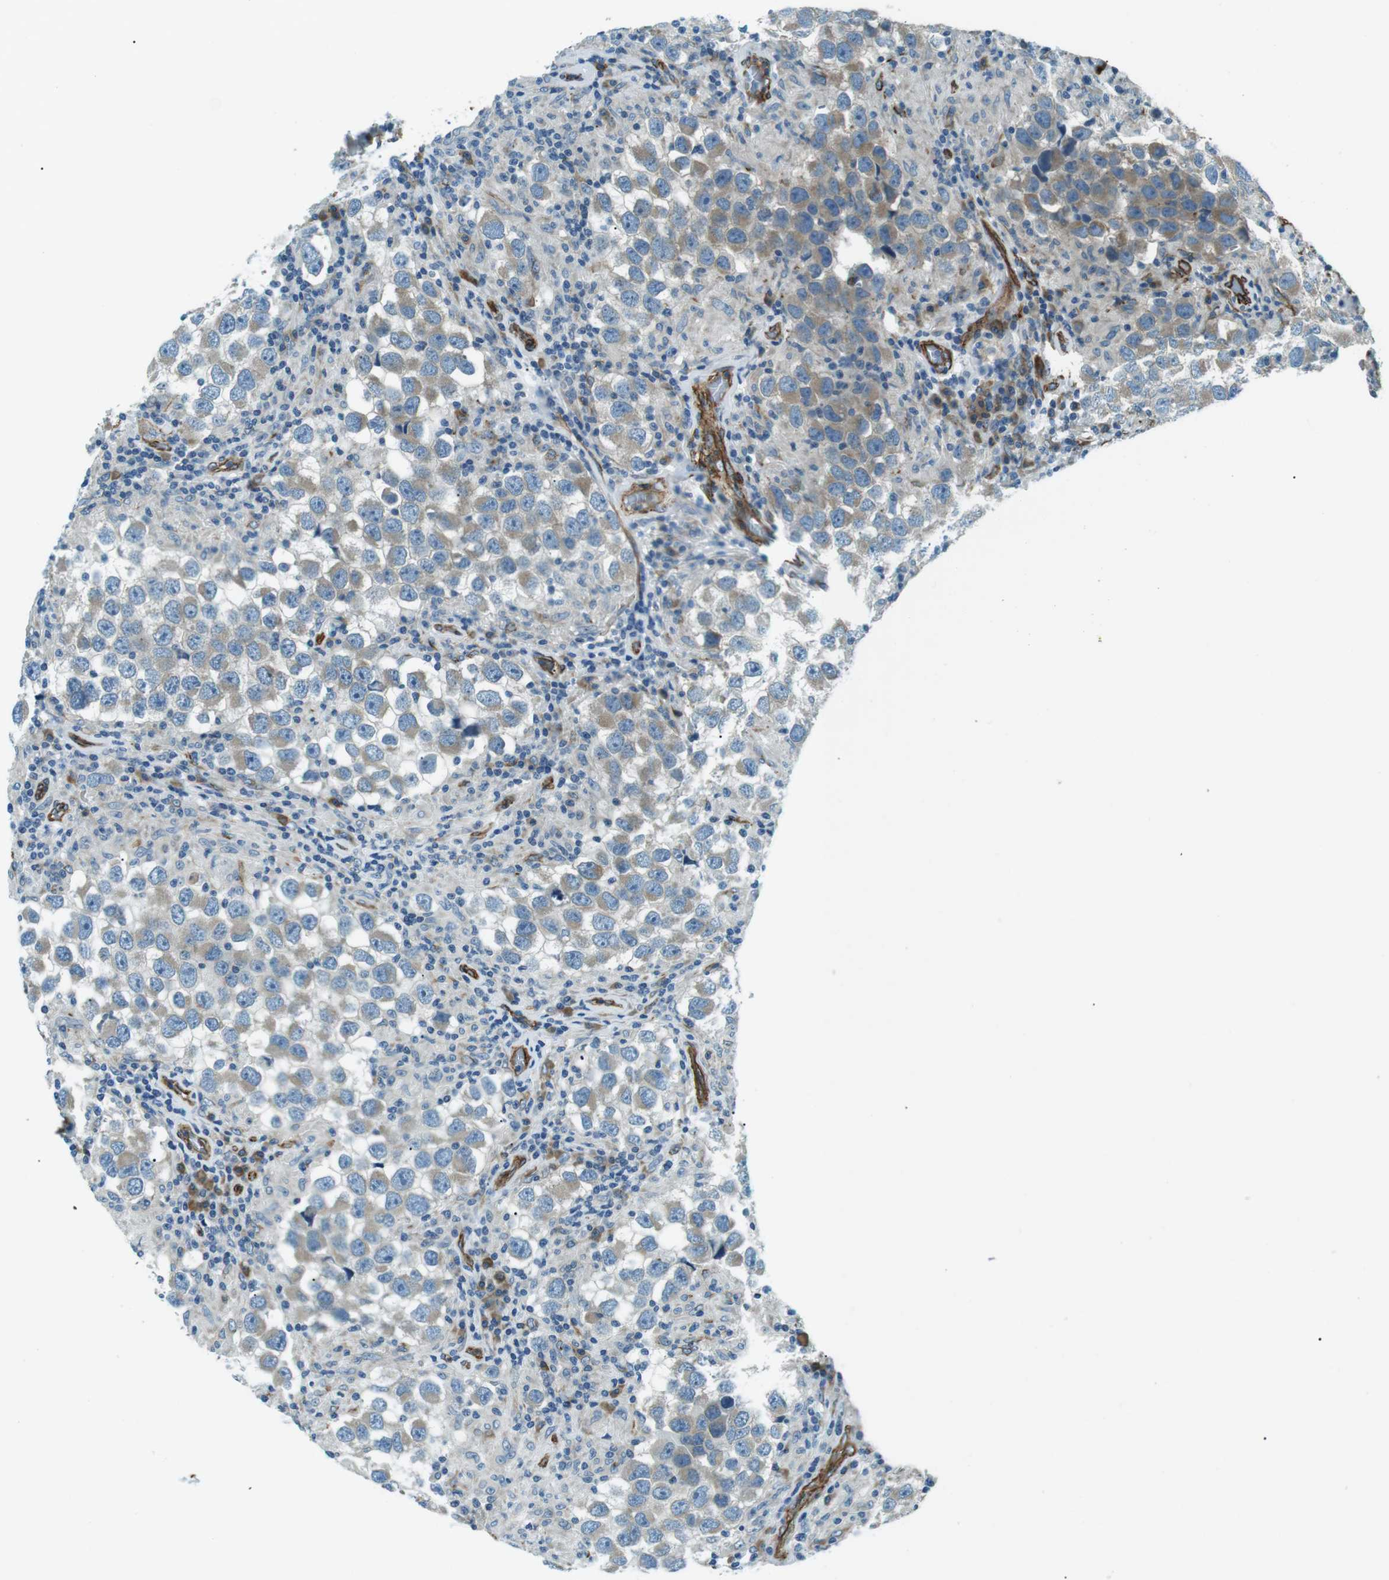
{"staining": {"intensity": "weak", "quantity": "25%-75%", "location": "cytoplasmic/membranous"}, "tissue": "testis cancer", "cell_type": "Tumor cells", "image_type": "cancer", "snomed": [{"axis": "morphology", "description": "Carcinoma, Embryonal, NOS"}, {"axis": "topography", "description": "Testis"}], "caption": "High-power microscopy captured an immunohistochemistry (IHC) photomicrograph of embryonal carcinoma (testis), revealing weak cytoplasmic/membranous positivity in about 25%-75% of tumor cells.", "gene": "ODR4", "patient": {"sex": "male", "age": 21}}